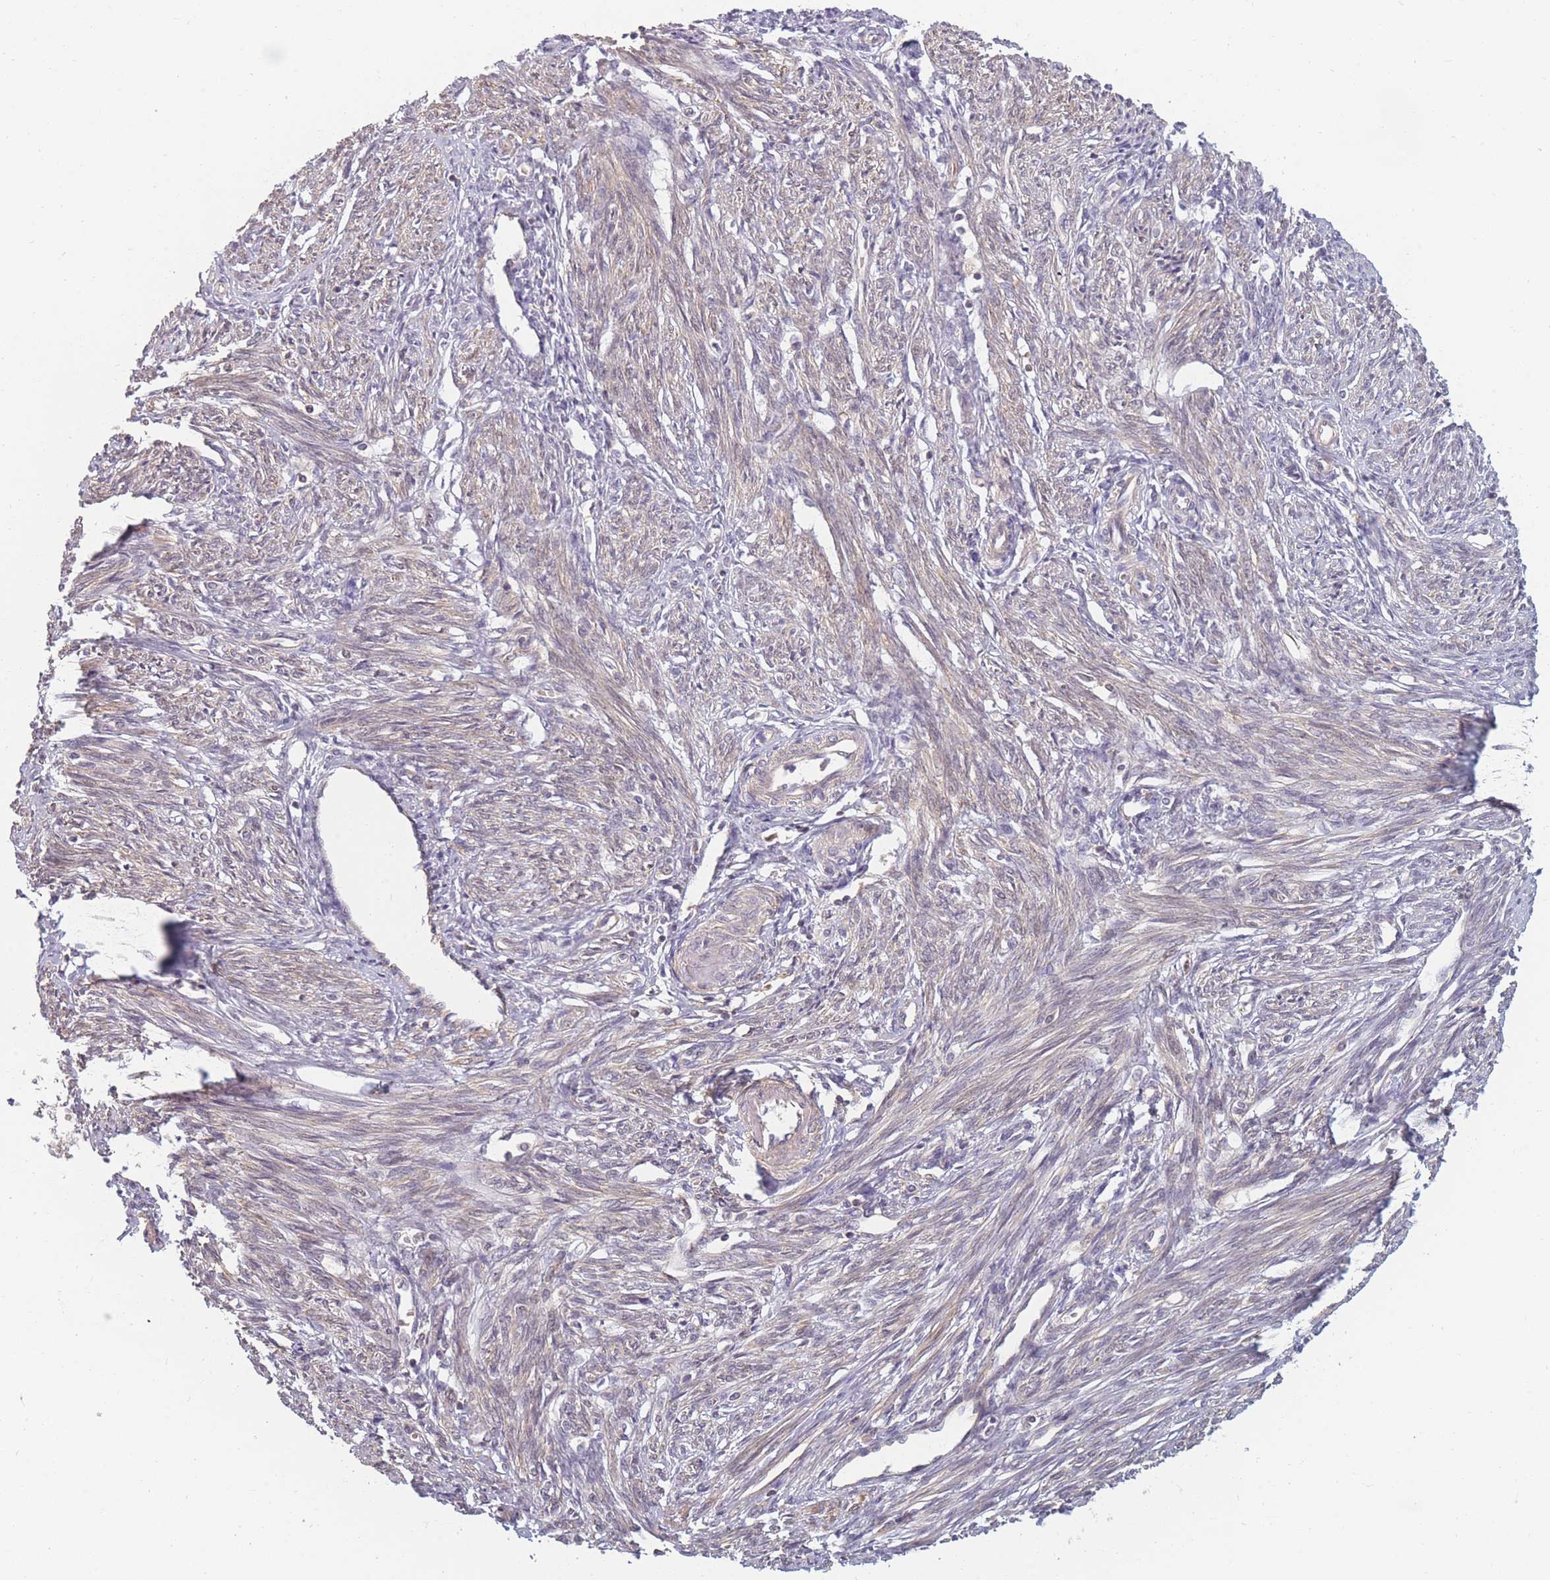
{"staining": {"intensity": "negative", "quantity": "none", "location": "none"}, "tissue": "endometrium", "cell_type": "Cells in endometrial stroma", "image_type": "normal", "snomed": [{"axis": "morphology", "description": "Normal tissue, NOS"}, {"axis": "topography", "description": "Endometrium"}], "caption": "This is an immunohistochemistry image of normal human endometrium. There is no expression in cells in endometrial stroma.", "gene": "FAM153A", "patient": {"sex": "female", "age": 56}}